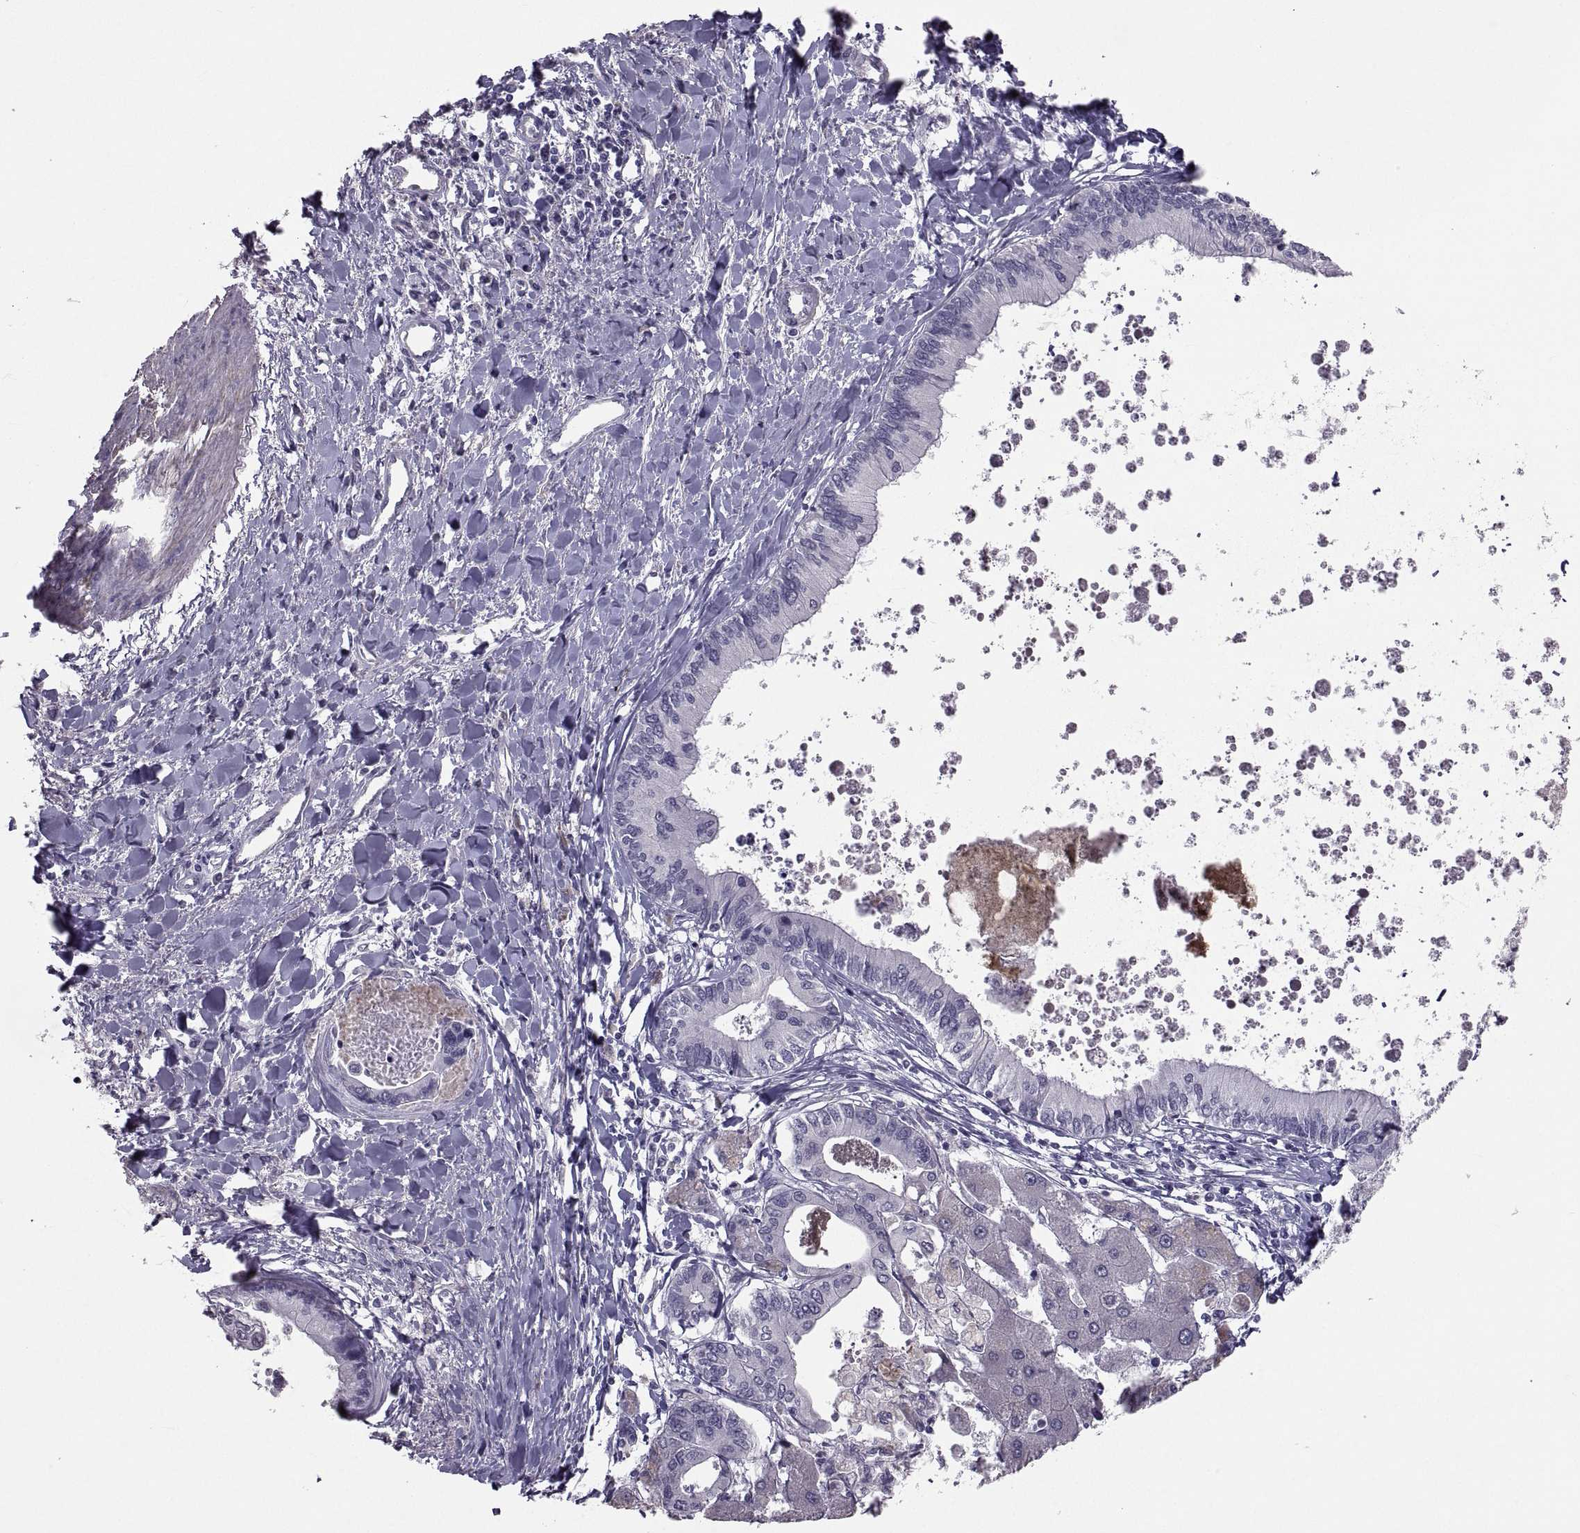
{"staining": {"intensity": "negative", "quantity": "none", "location": "none"}, "tissue": "liver cancer", "cell_type": "Tumor cells", "image_type": "cancer", "snomed": [{"axis": "morphology", "description": "Cholangiocarcinoma"}, {"axis": "topography", "description": "Liver"}], "caption": "Human liver cancer (cholangiocarcinoma) stained for a protein using immunohistochemistry shows no staining in tumor cells.", "gene": "IGSF1", "patient": {"sex": "male", "age": 66}}